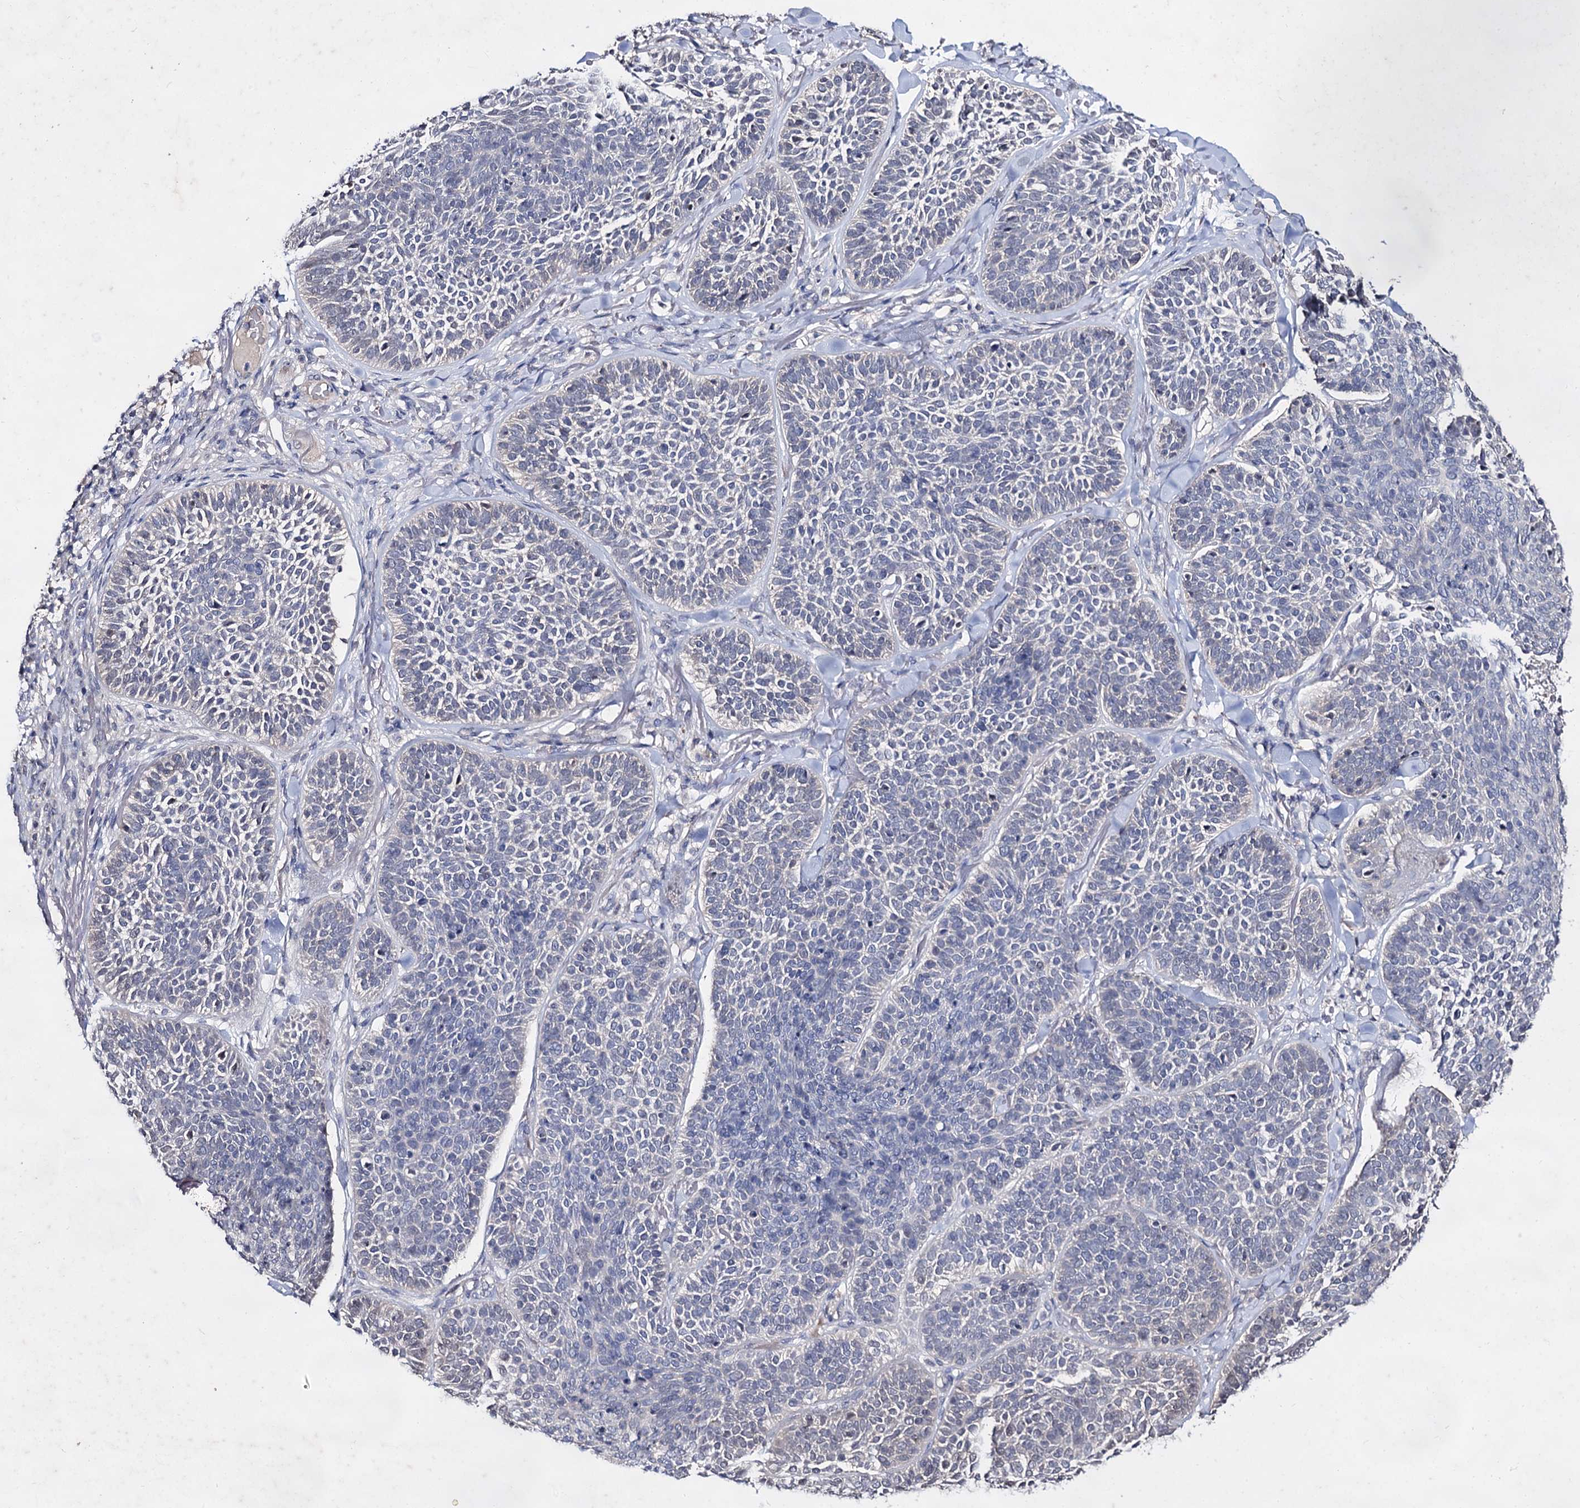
{"staining": {"intensity": "negative", "quantity": "none", "location": "none"}, "tissue": "skin cancer", "cell_type": "Tumor cells", "image_type": "cancer", "snomed": [{"axis": "morphology", "description": "Basal cell carcinoma"}, {"axis": "topography", "description": "Skin"}], "caption": "The image displays no significant expression in tumor cells of basal cell carcinoma (skin).", "gene": "ARFIP2", "patient": {"sex": "male", "age": 85}}